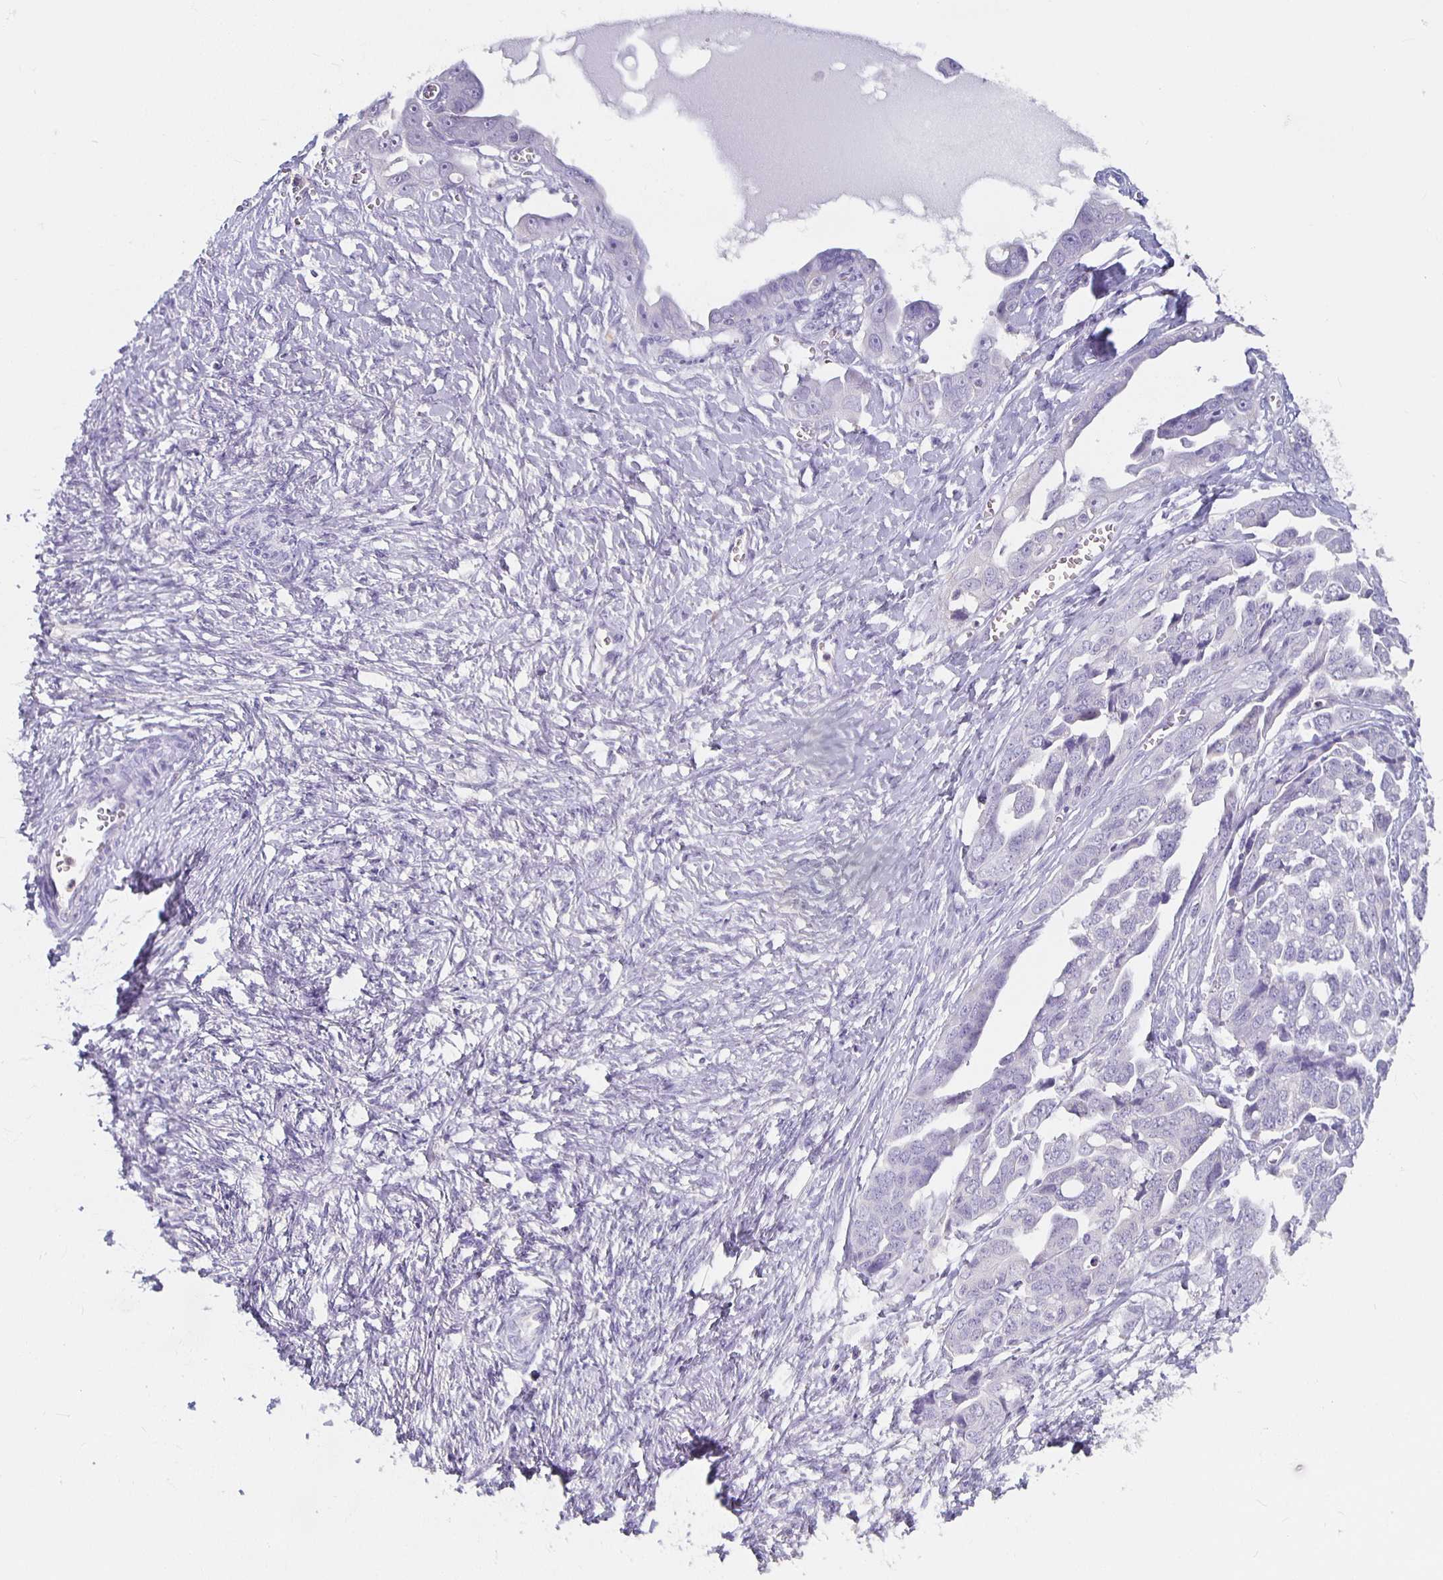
{"staining": {"intensity": "negative", "quantity": "none", "location": "none"}, "tissue": "ovarian cancer", "cell_type": "Tumor cells", "image_type": "cancer", "snomed": [{"axis": "morphology", "description": "Cystadenocarcinoma, serous, NOS"}, {"axis": "topography", "description": "Ovary"}], "caption": "Tumor cells show no significant protein positivity in ovarian cancer.", "gene": "GPX4", "patient": {"sex": "female", "age": 59}}